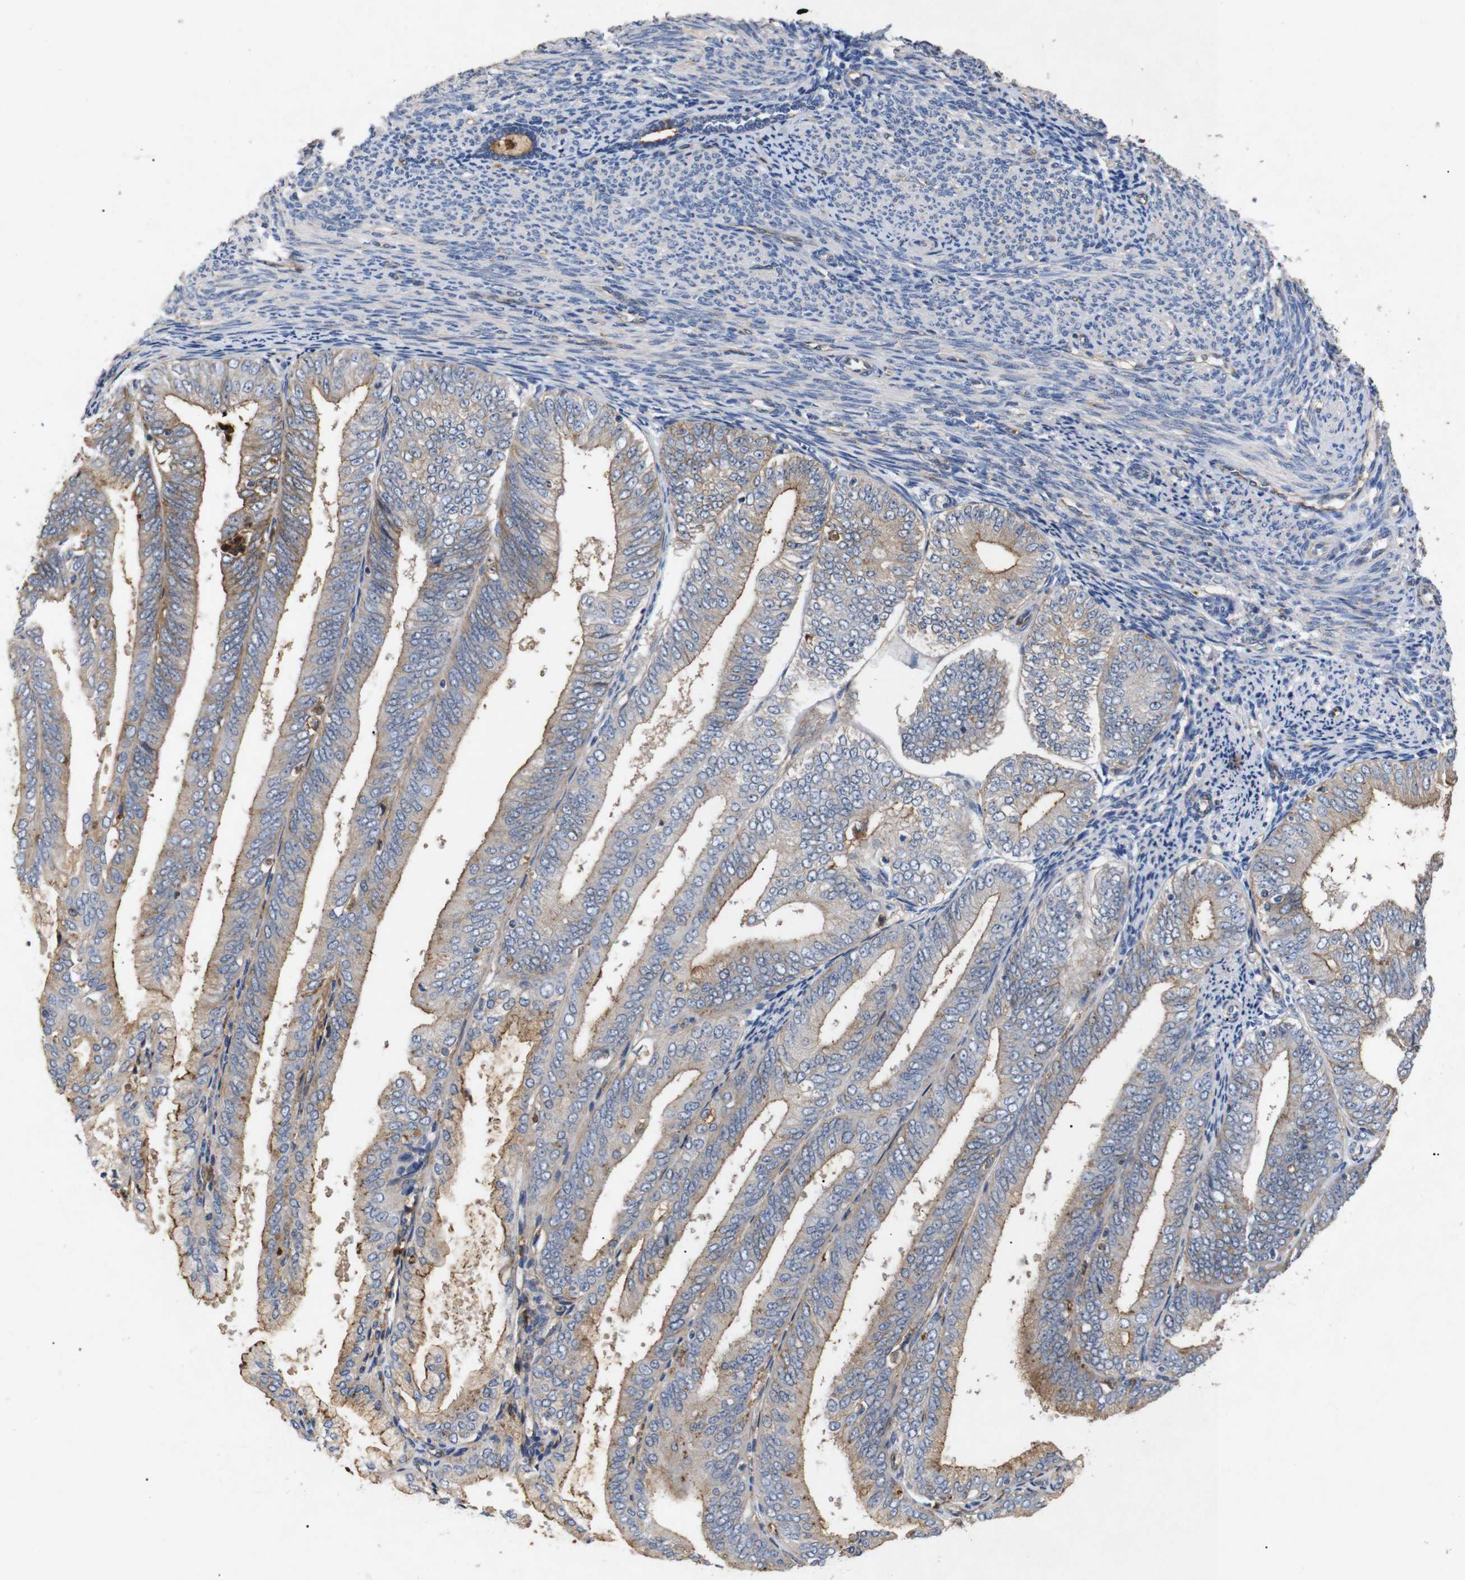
{"staining": {"intensity": "moderate", "quantity": "25%-75%", "location": "cytoplasmic/membranous"}, "tissue": "endometrial cancer", "cell_type": "Tumor cells", "image_type": "cancer", "snomed": [{"axis": "morphology", "description": "Adenocarcinoma, NOS"}, {"axis": "topography", "description": "Endometrium"}], "caption": "This micrograph shows endometrial cancer (adenocarcinoma) stained with IHC to label a protein in brown. The cytoplasmic/membranous of tumor cells show moderate positivity for the protein. Nuclei are counter-stained blue.", "gene": "SDCBP", "patient": {"sex": "female", "age": 63}}